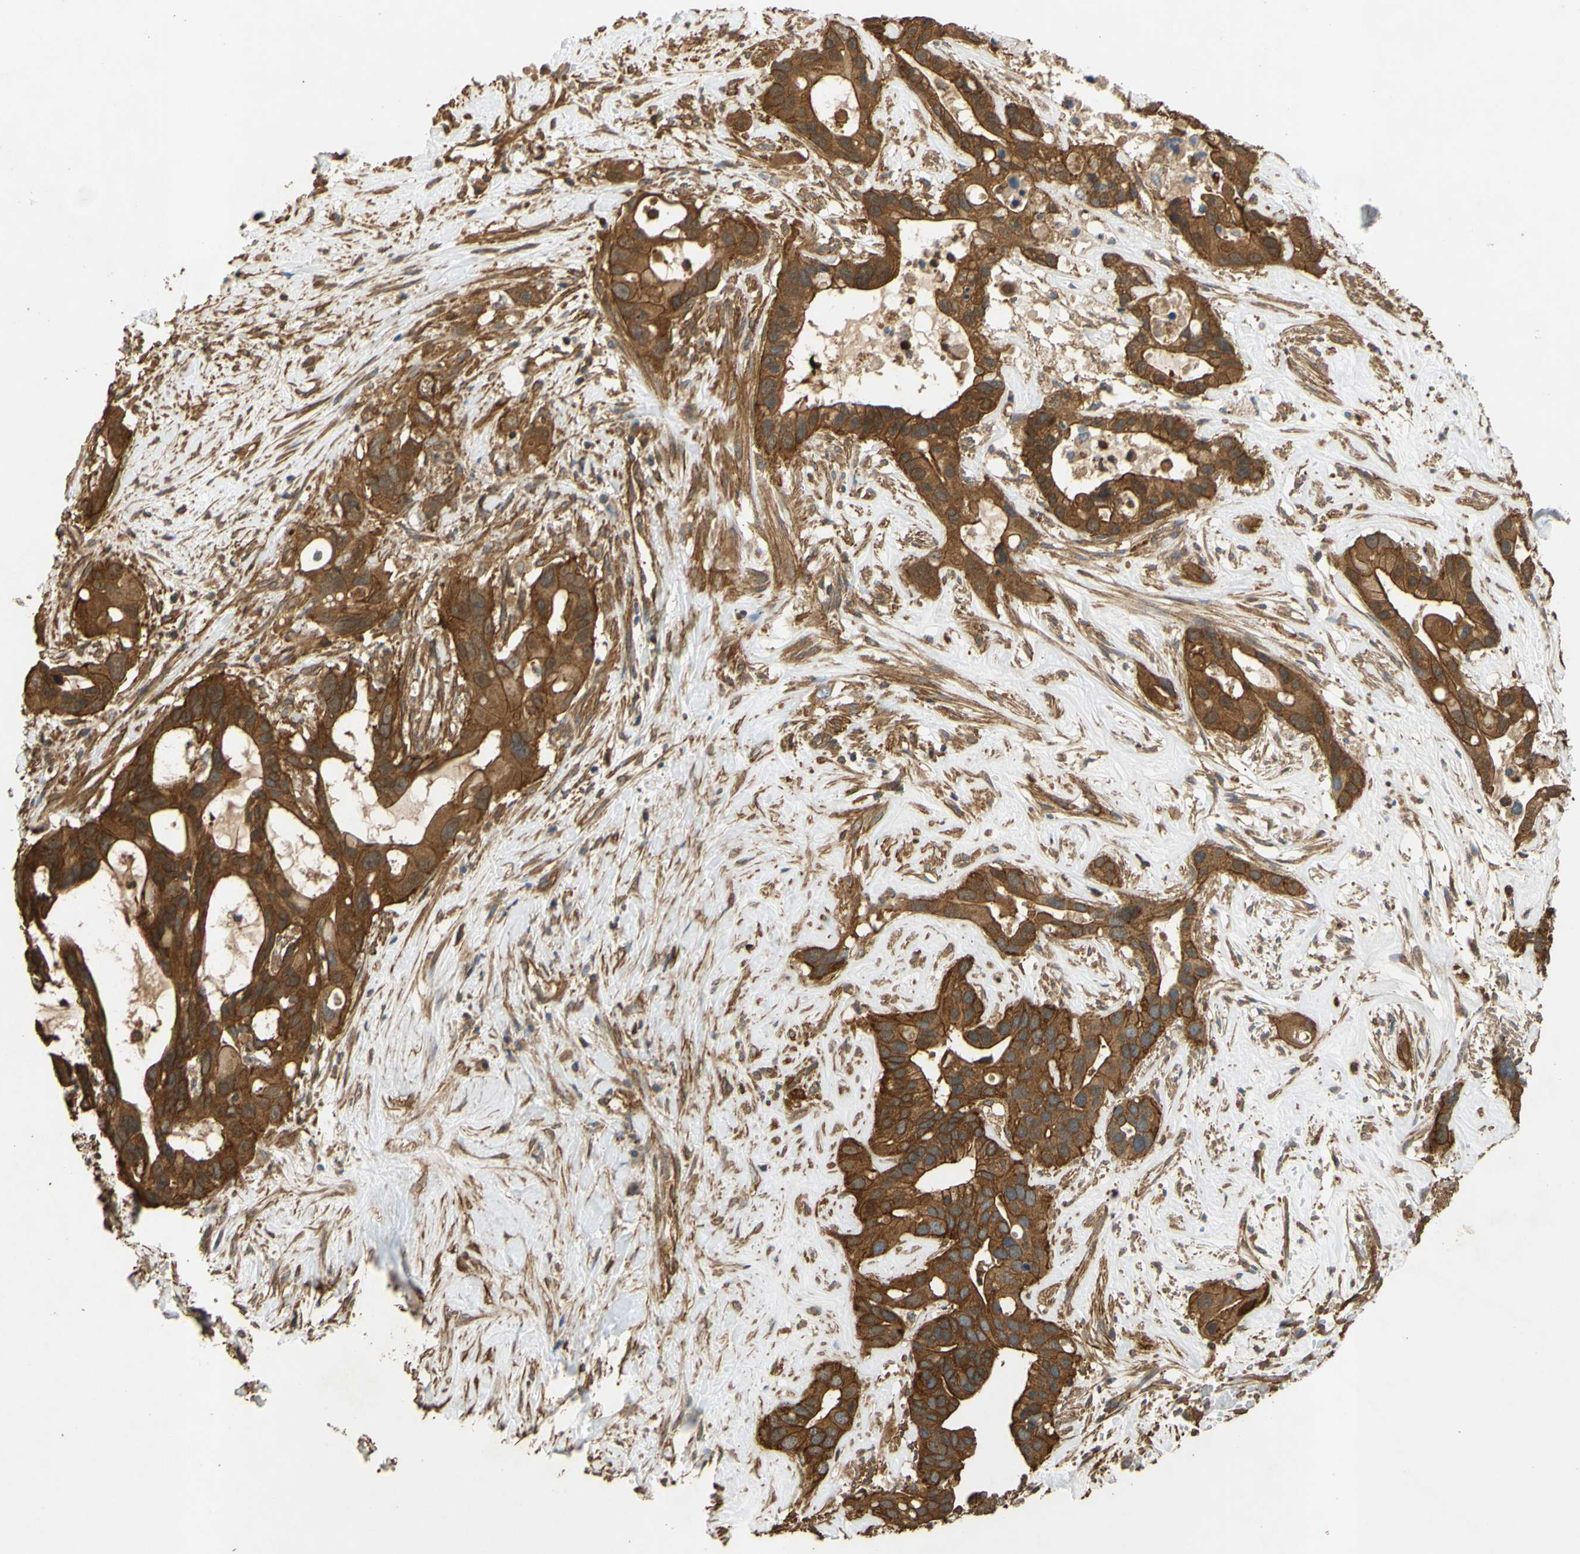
{"staining": {"intensity": "strong", "quantity": ">75%", "location": "cytoplasmic/membranous"}, "tissue": "liver cancer", "cell_type": "Tumor cells", "image_type": "cancer", "snomed": [{"axis": "morphology", "description": "Cholangiocarcinoma"}, {"axis": "topography", "description": "Liver"}], "caption": "Immunohistochemical staining of liver cancer exhibits strong cytoplasmic/membranous protein expression in about >75% of tumor cells. The protein is stained brown, and the nuclei are stained in blue (DAB IHC with brightfield microscopy, high magnification).", "gene": "CTTN", "patient": {"sex": "female", "age": 65}}